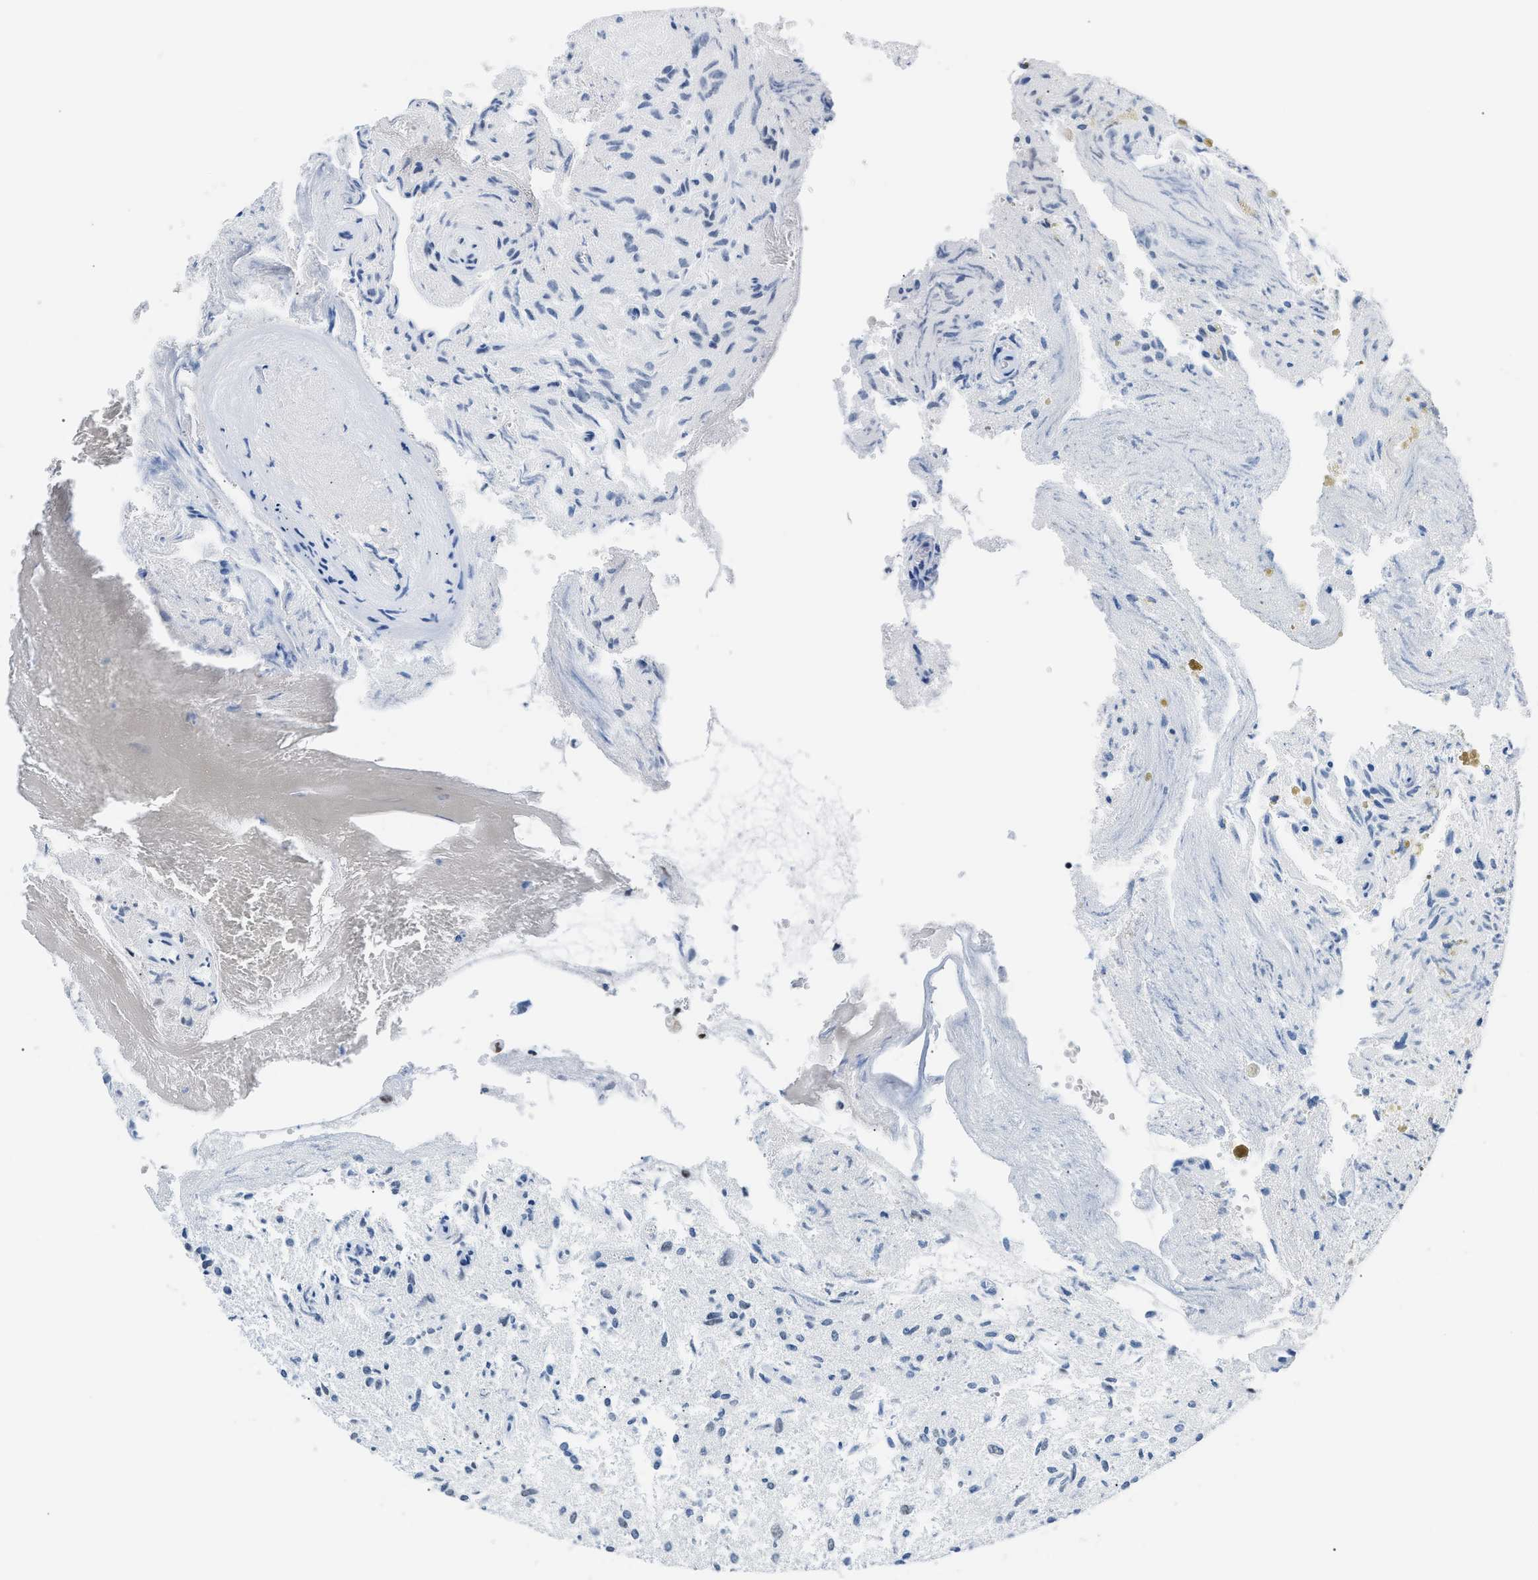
{"staining": {"intensity": "negative", "quantity": "none", "location": "none"}, "tissue": "glioma", "cell_type": "Tumor cells", "image_type": "cancer", "snomed": [{"axis": "morphology", "description": "Glioma, malignant, High grade"}, {"axis": "topography", "description": "Brain"}], "caption": "Protein analysis of malignant glioma (high-grade) exhibits no significant expression in tumor cells.", "gene": "CCAR2", "patient": {"sex": "female", "age": 59}}